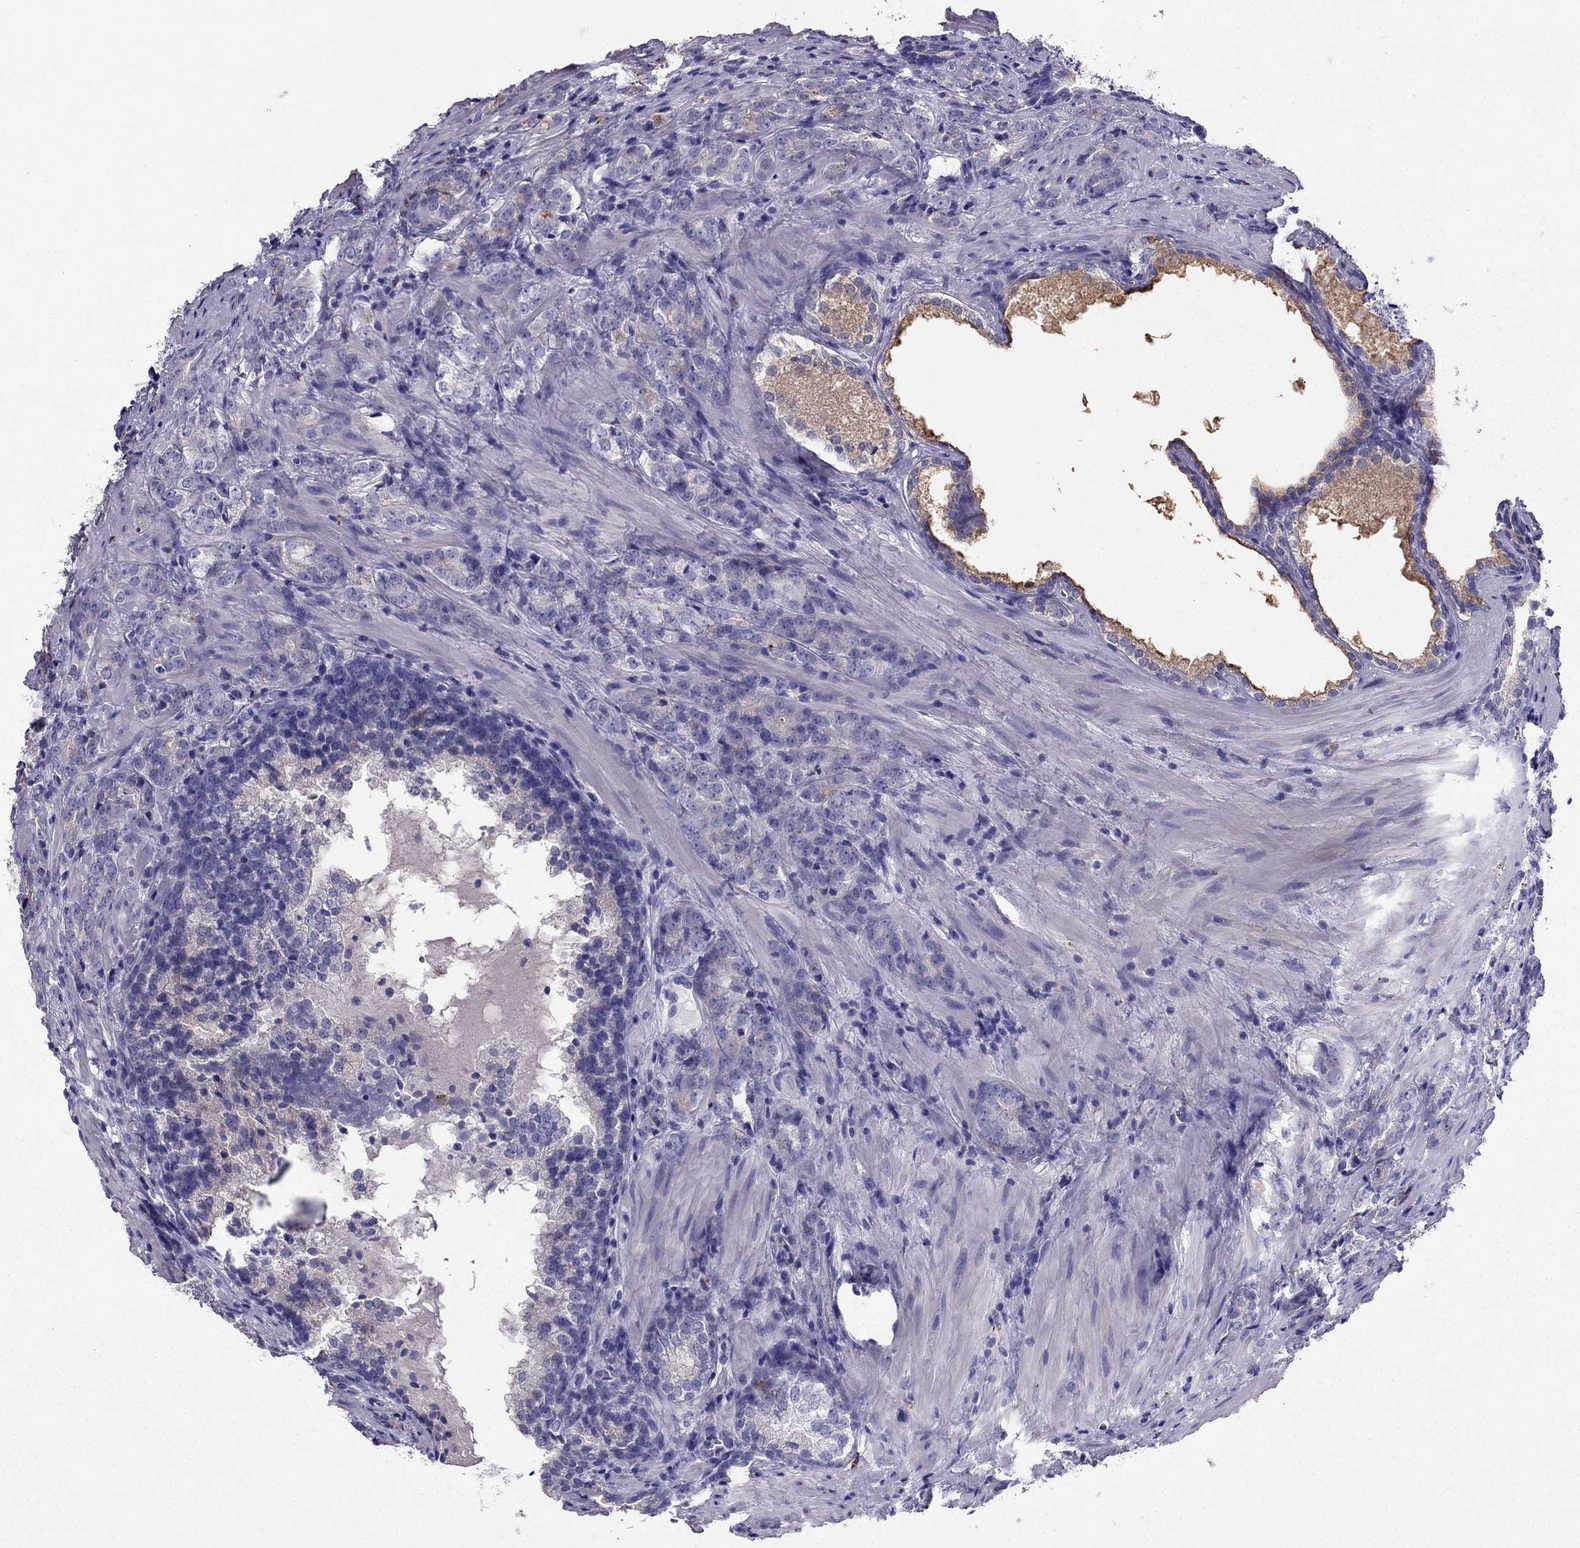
{"staining": {"intensity": "negative", "quantity": "none", "location": "none"}, "tissue": "prostate cancer", "cell_type": "Tumor cells", "image_type": "cancer", "snomed": [{"axis": "morphology", "description": "Adenocarcinoma, NOS"}, {"axis": "topography", "description": "Prostate and seminal vesicle, NOS"}], "caption": "Photomicrograph shows no protein positivity in tumor cells of prostate adenocarcinoma tissue.", "gene": "PTH", "patient": {"sex": "male", "age": 63}}